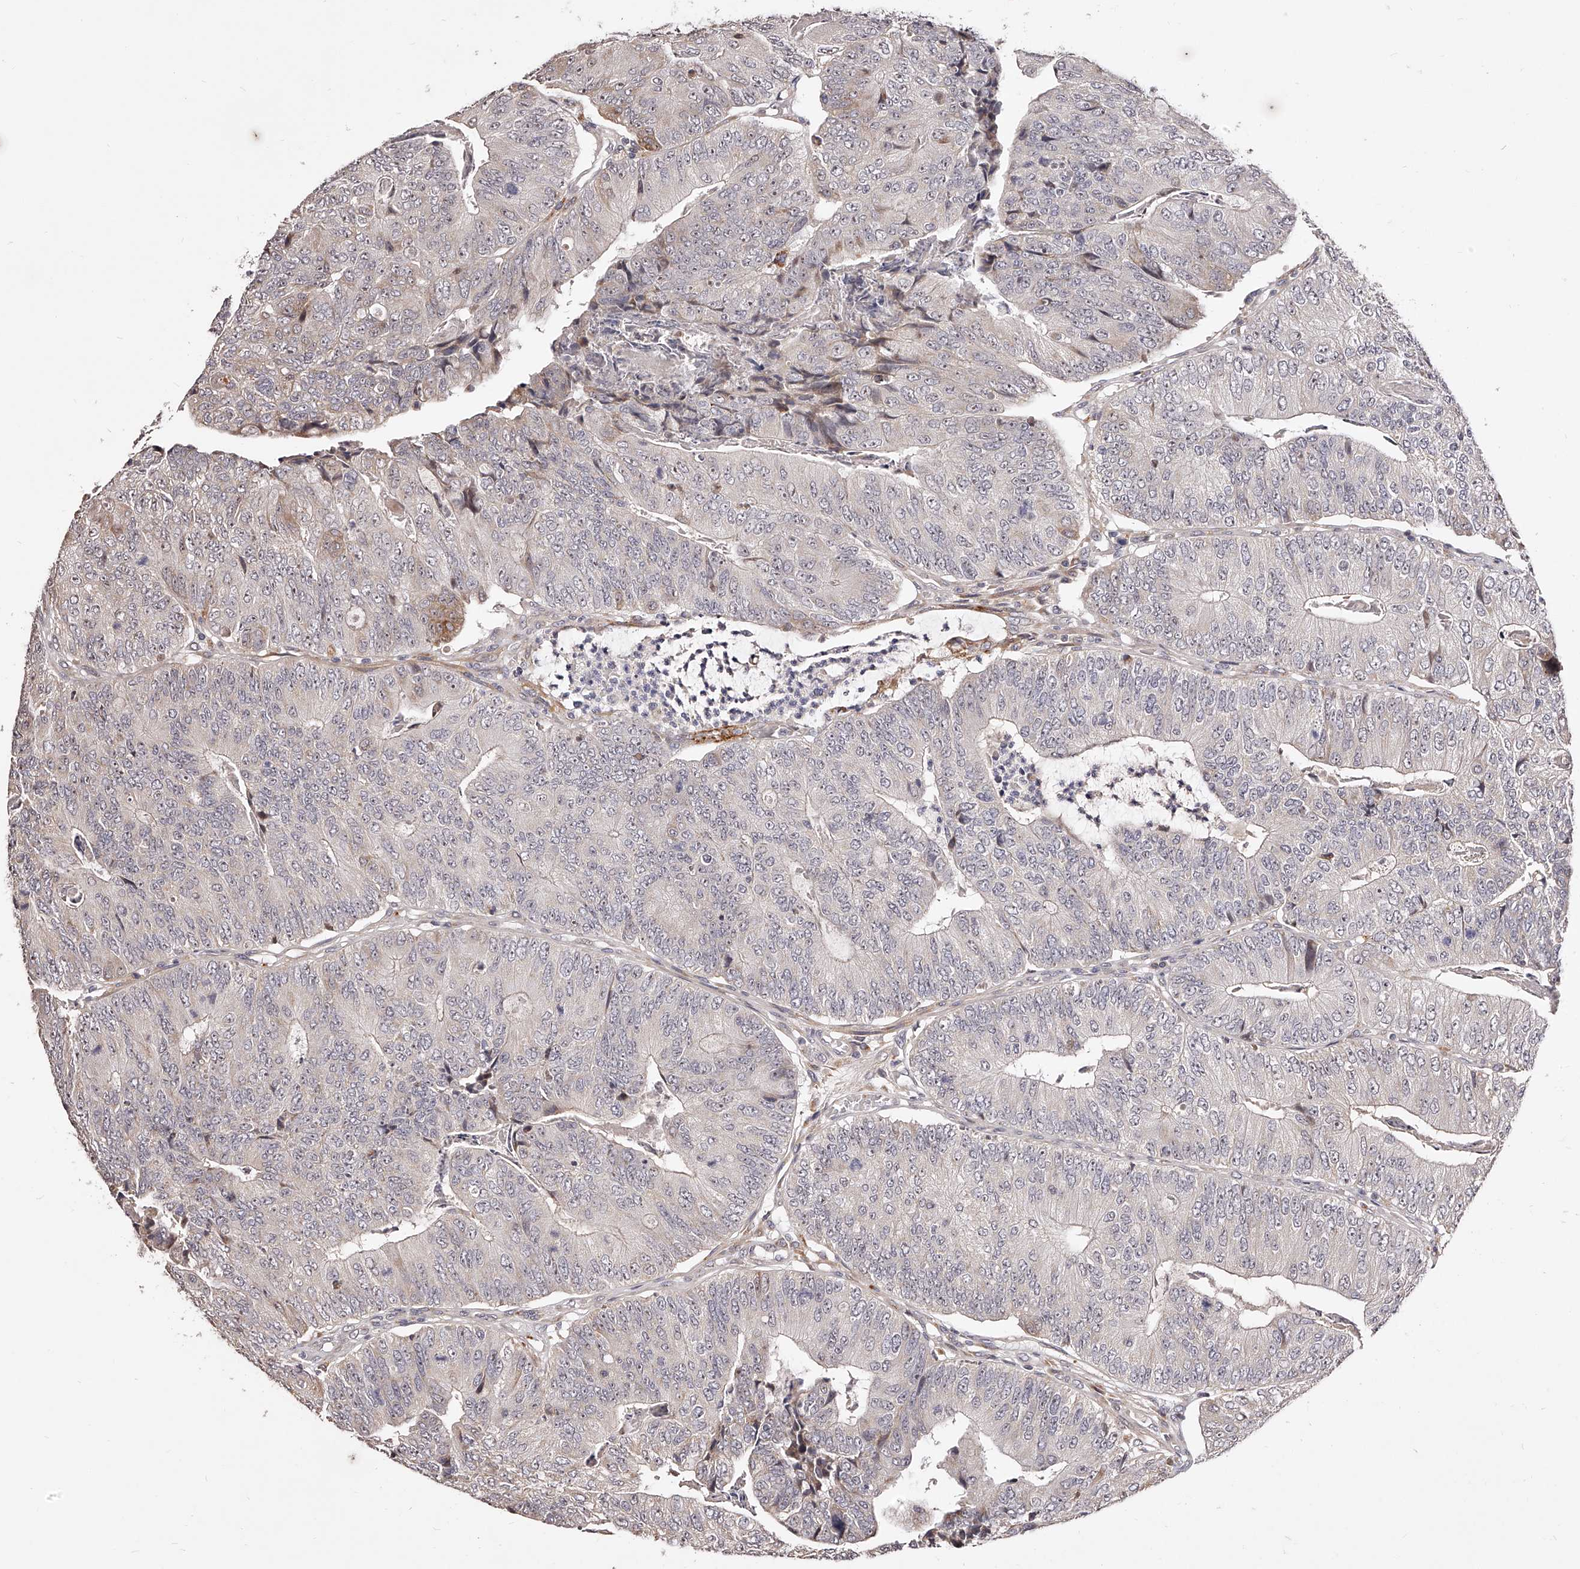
{"staining": {"intensity": "negative", "quantity": "none", "location": "none"}, "tissue": "colorectal cancer", "cell_type": "Tumor cells", "image_type": "cancer", "snomed": [{"axis": "morphology", "description": "Adenocarcinoma, NOS"}, {"axis": "topography", "description": "Colon"}], "caption": "DAB immunohistochemical staining of adenocarcinoma (colorectal) shows no significant positivity in tumor cells.", "gene": "ZNF502", "patient": {"sex": "female", "age": 67}}